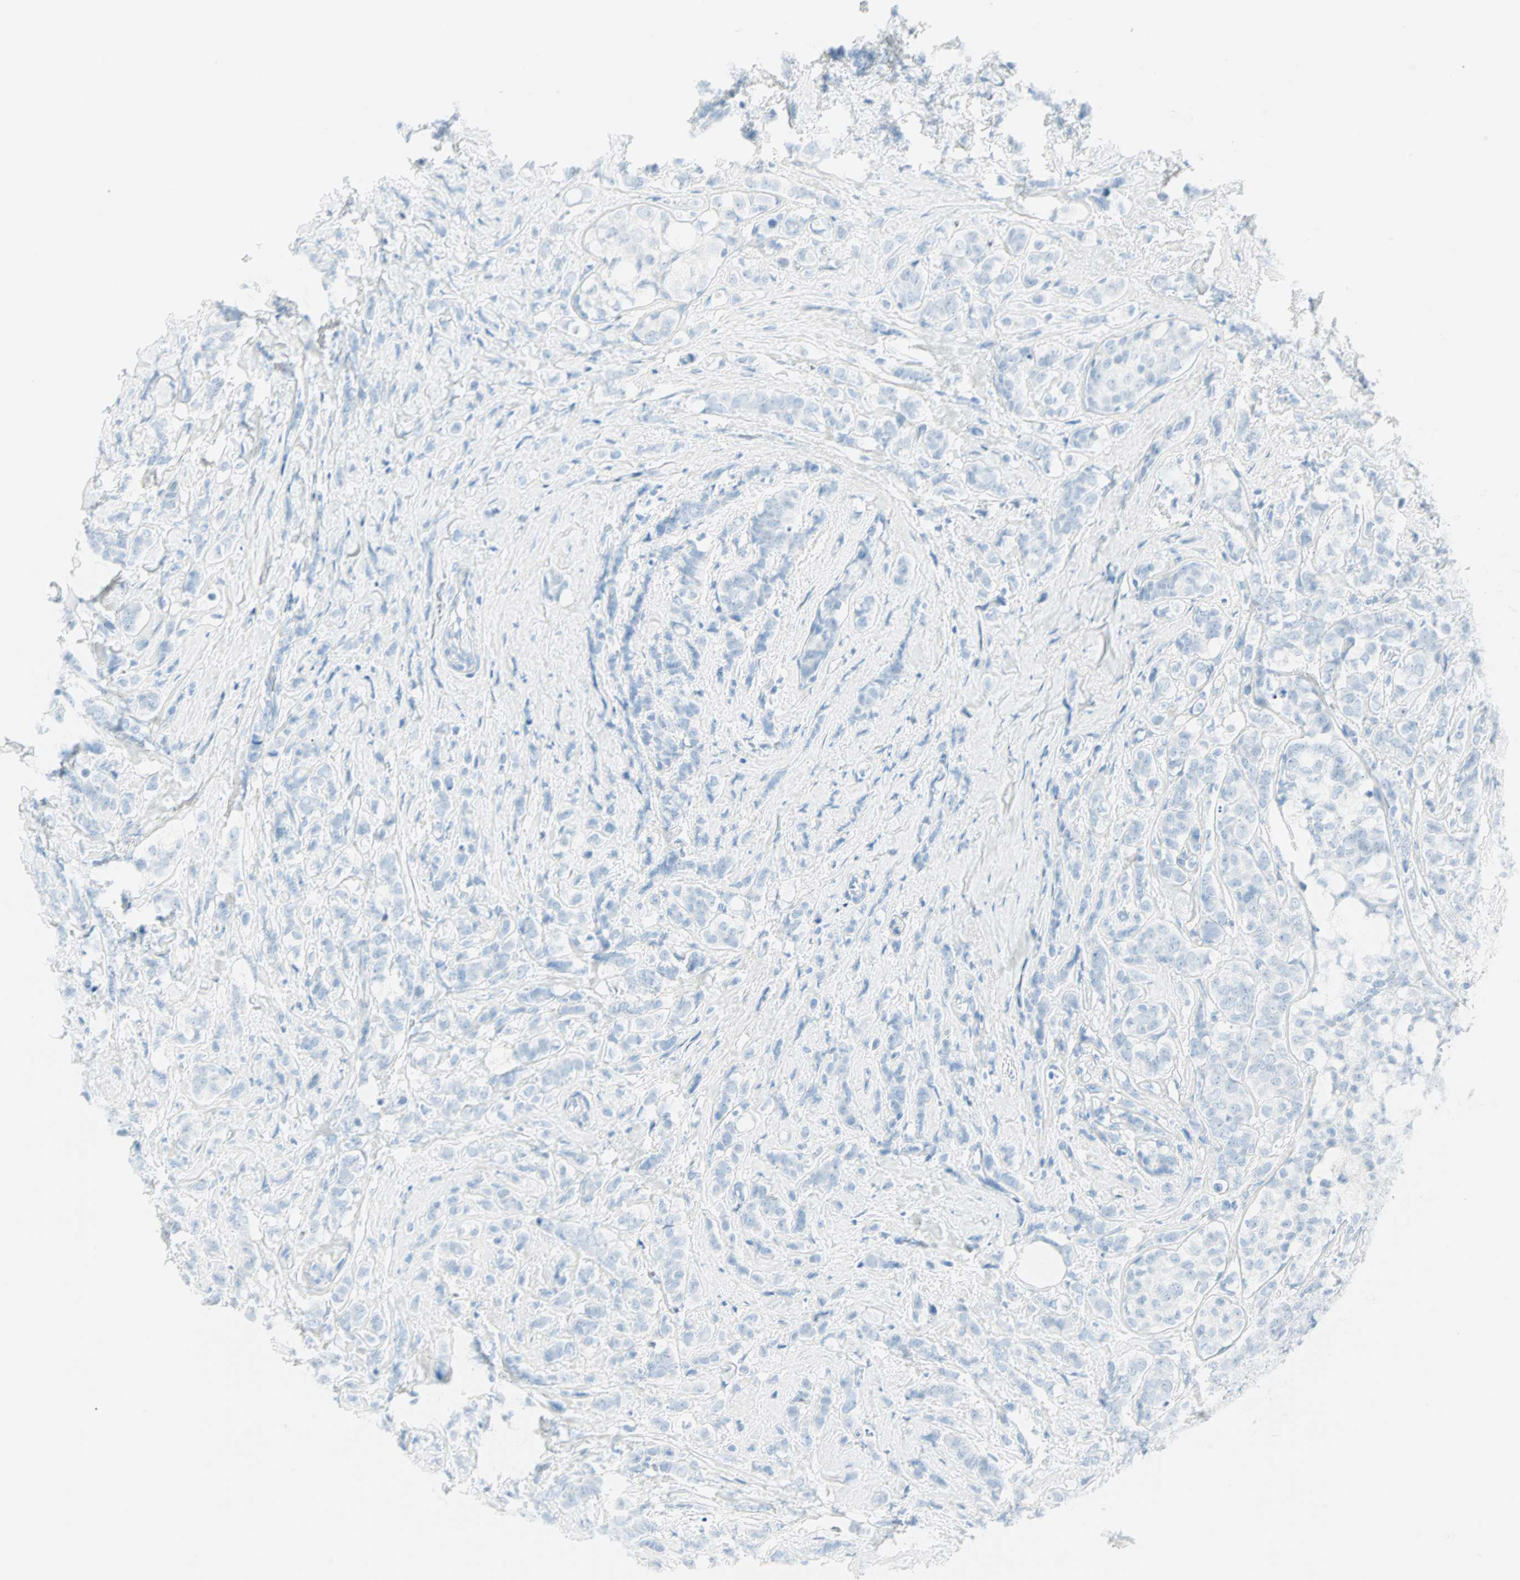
{"staining": {"intensity": "negative", "quantity": "none", "location": "none"}, "tissue": "breast cancer", "cell_type": "Tumor cells", "image_type": "cancer", "snomed": [{"axis": "morphology", "description": "Lobular carcinoma"}, {"axis": "topography", "description": "Breast"}], "caption": "Immunohistochemical staining of breast cancer displays no significant positivity in tumor cells.", "gene": "NES", "patient": {"sex": "female", "age": 60}}